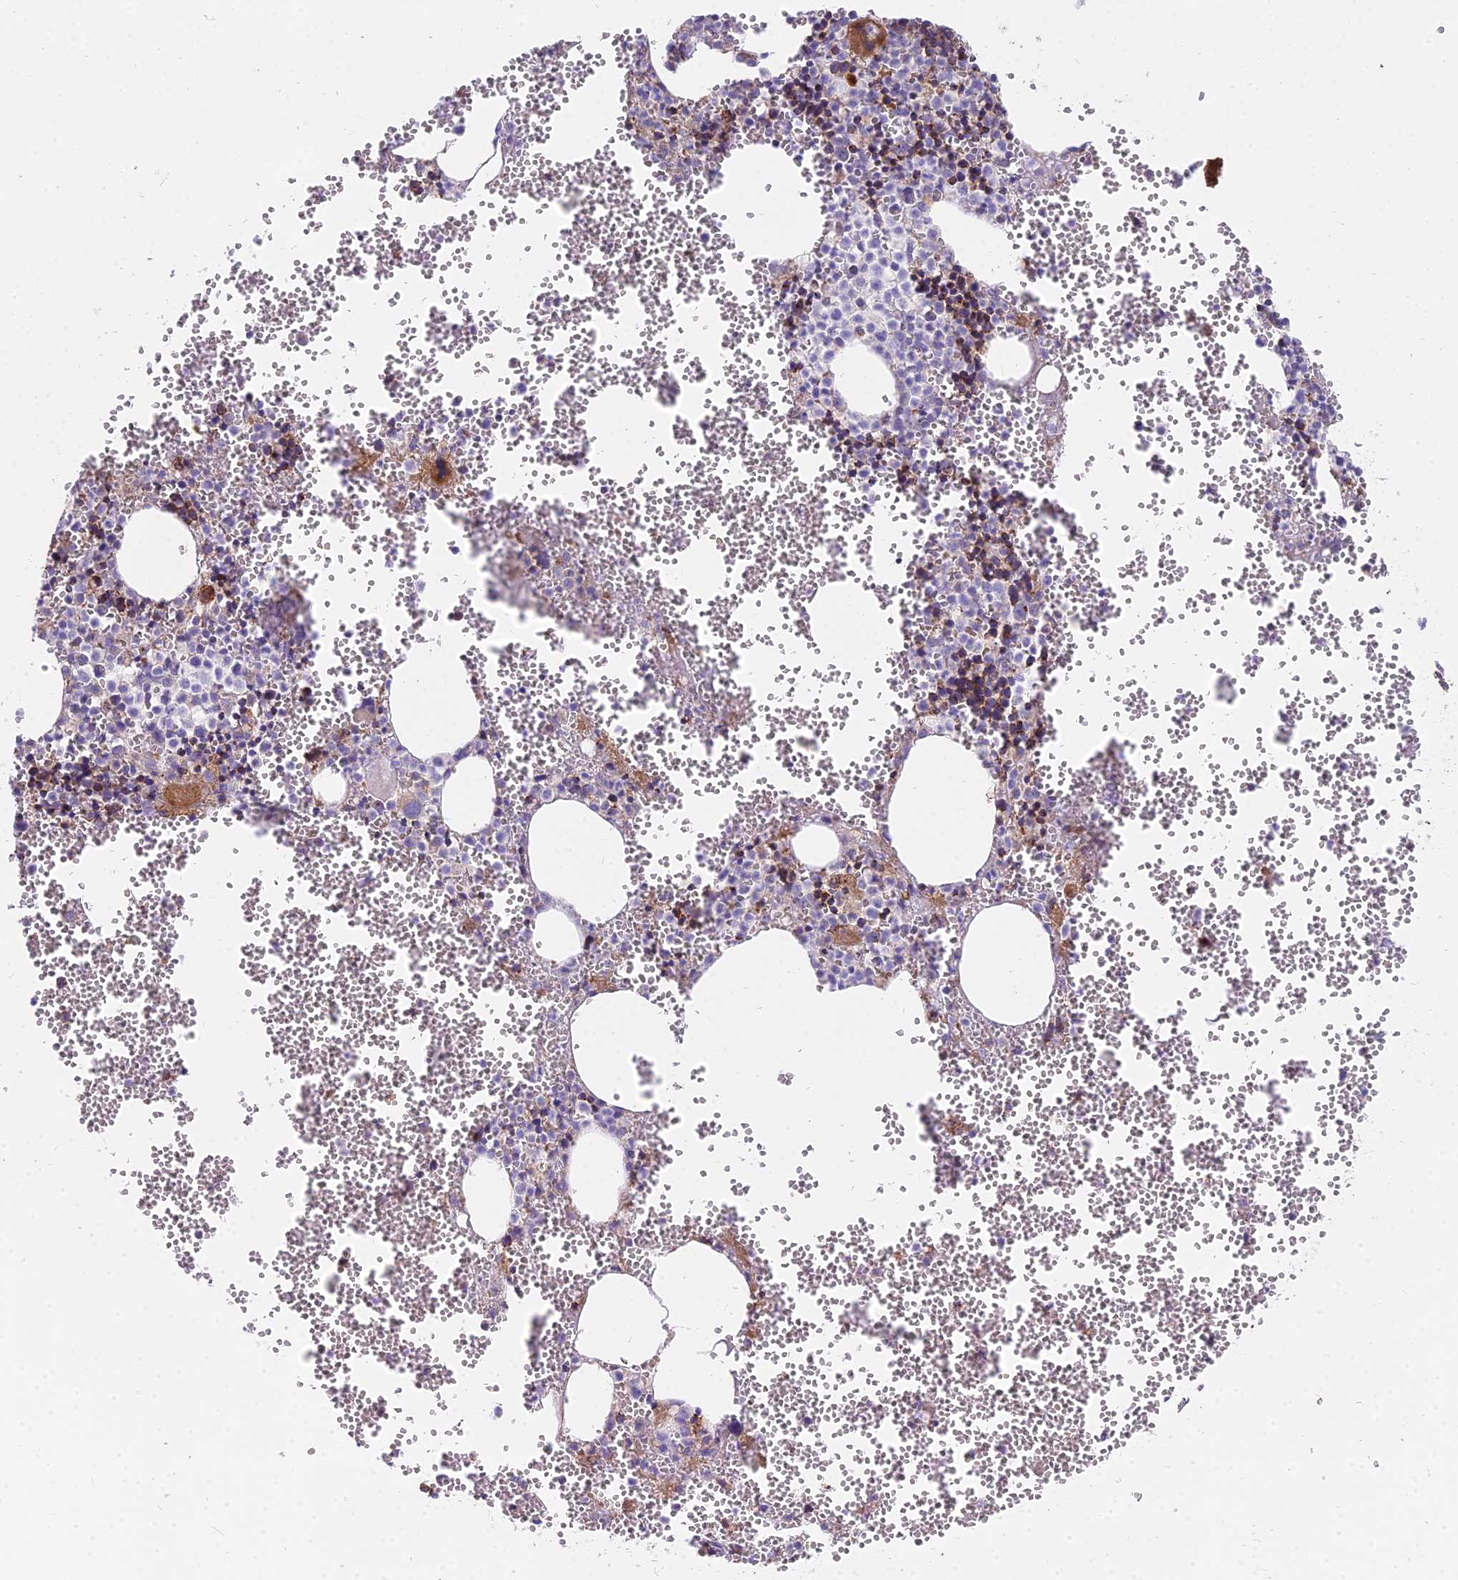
{"staining": {"intensity": "strong", "quantity": "<25%", "location": "cytoplasmic/membranous"}, "tissue": "bone marrow", "cell_type": "Hematopoietic cells", "image_type": "normal", "snomed": [{"axis": "morphology", "description": "Normal tissue, NOS"}, {"axis": "topography", "description": "Bone marrow"}], "caption": "Hematopoietic cells display medium levels of strong cytoplasmic/membranous positivity in about <25% of cells in unremarkable bone marrow. Using DAB (brown) and hematoxylin (blue) stains, captured at high magnification using brightfield microscopy.", "gene": "FRMPD1", "patient": {"sex": "female", "age": 77}}